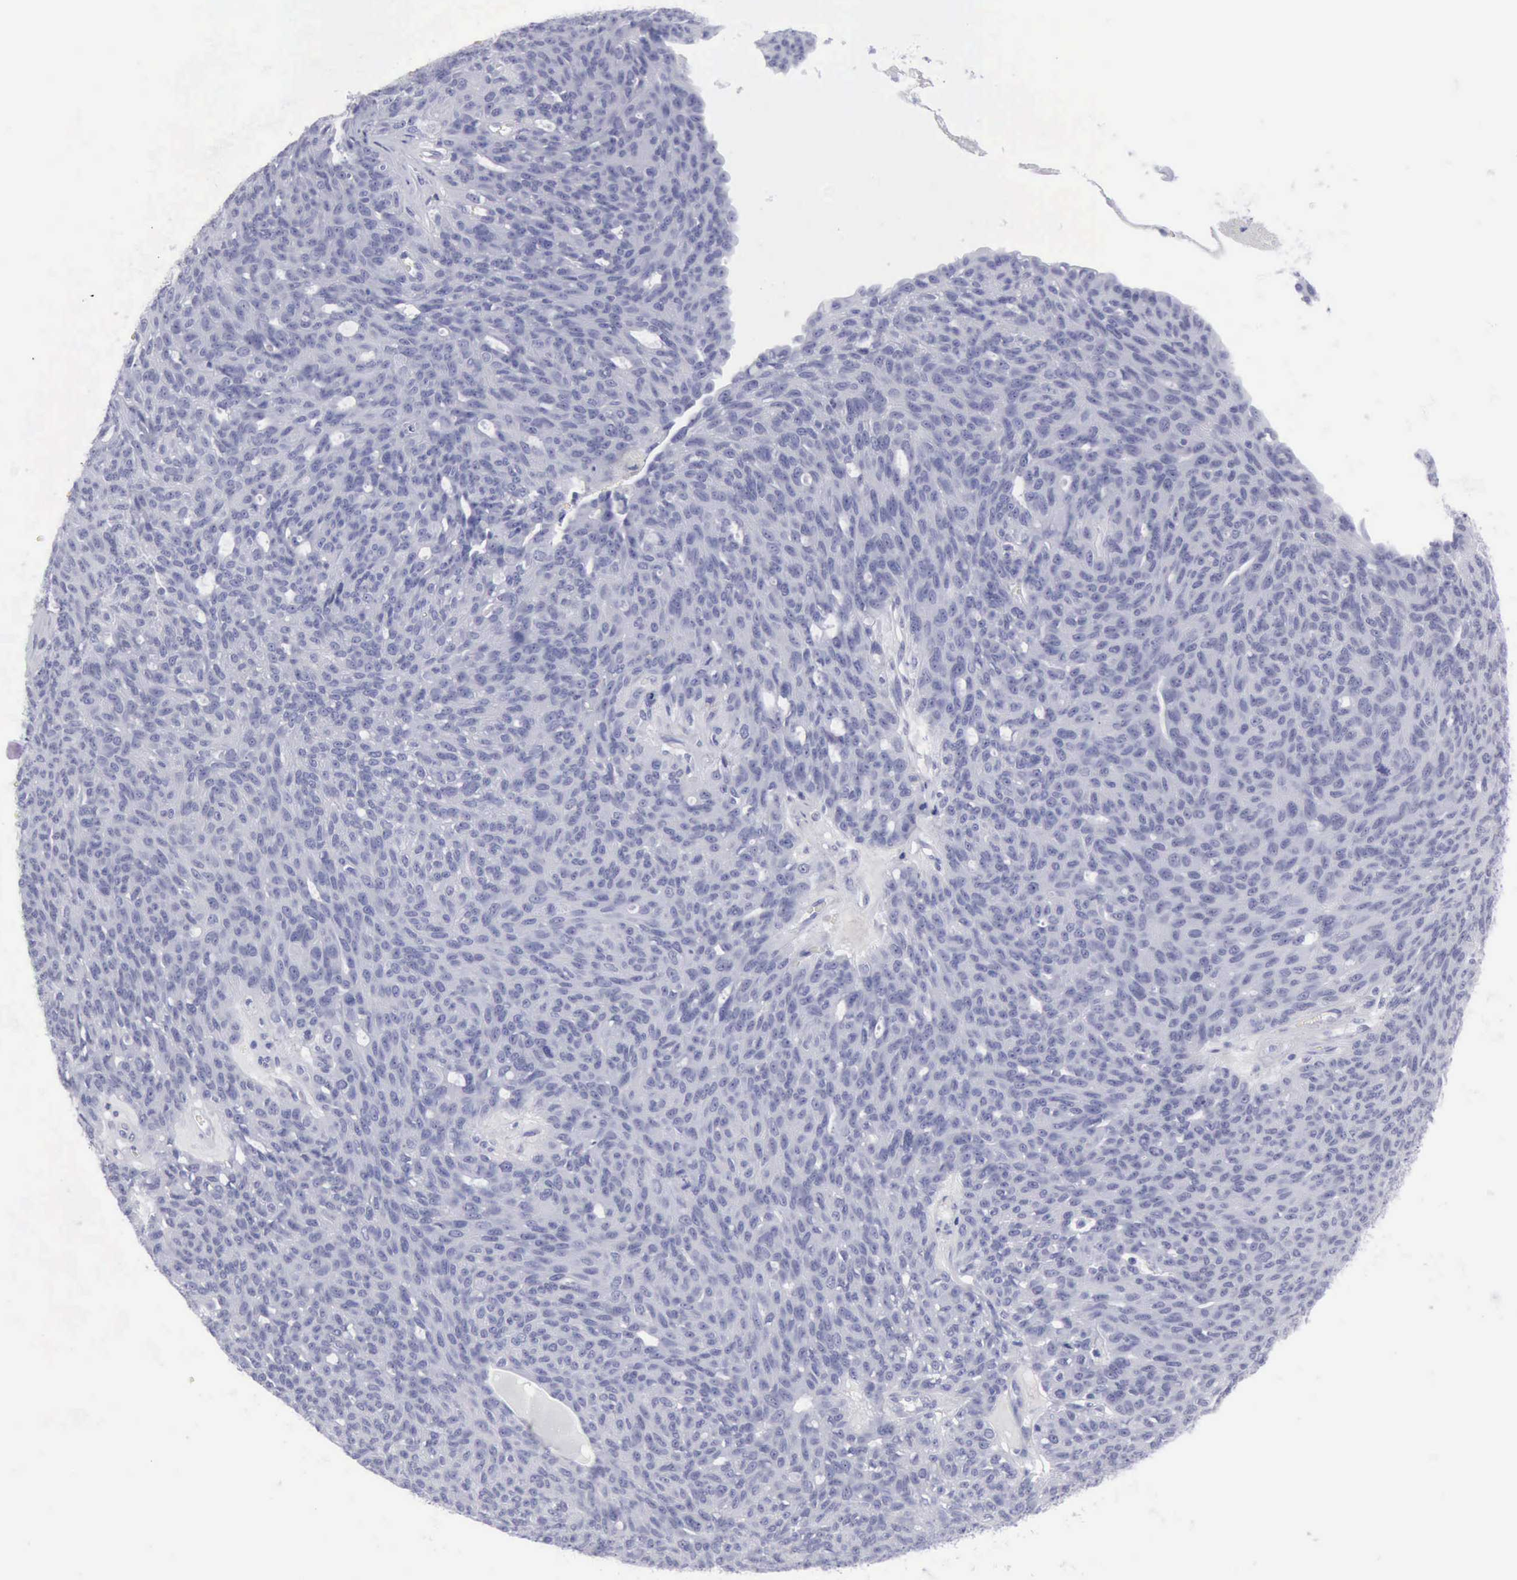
{"staining": {"intensity": "negative", "quantity": "none", "location": "none"}, "tissue": "ovarian cancer", "cell_type": "Tumor cells", "image_type": "cancer", "snomed": [{"axis": "morphology", "description": "Carcinoma, endometroid"}, {"axis": "topography", "description": "Ovary"}], "caption": "IHC histopathology image of ovarian endometroid carcinoma stained for a protein (brown), which shows no positivity in tumor cells. The staining was performed using DAB (3,3'-diaminobenzidine) to visualize the protein expression in brown, while the nuclei were stained in blue with hematoxylin (Magnification: 20x).", "gene": "KRT13", "patient": {"sex": "female", "age": 60}}